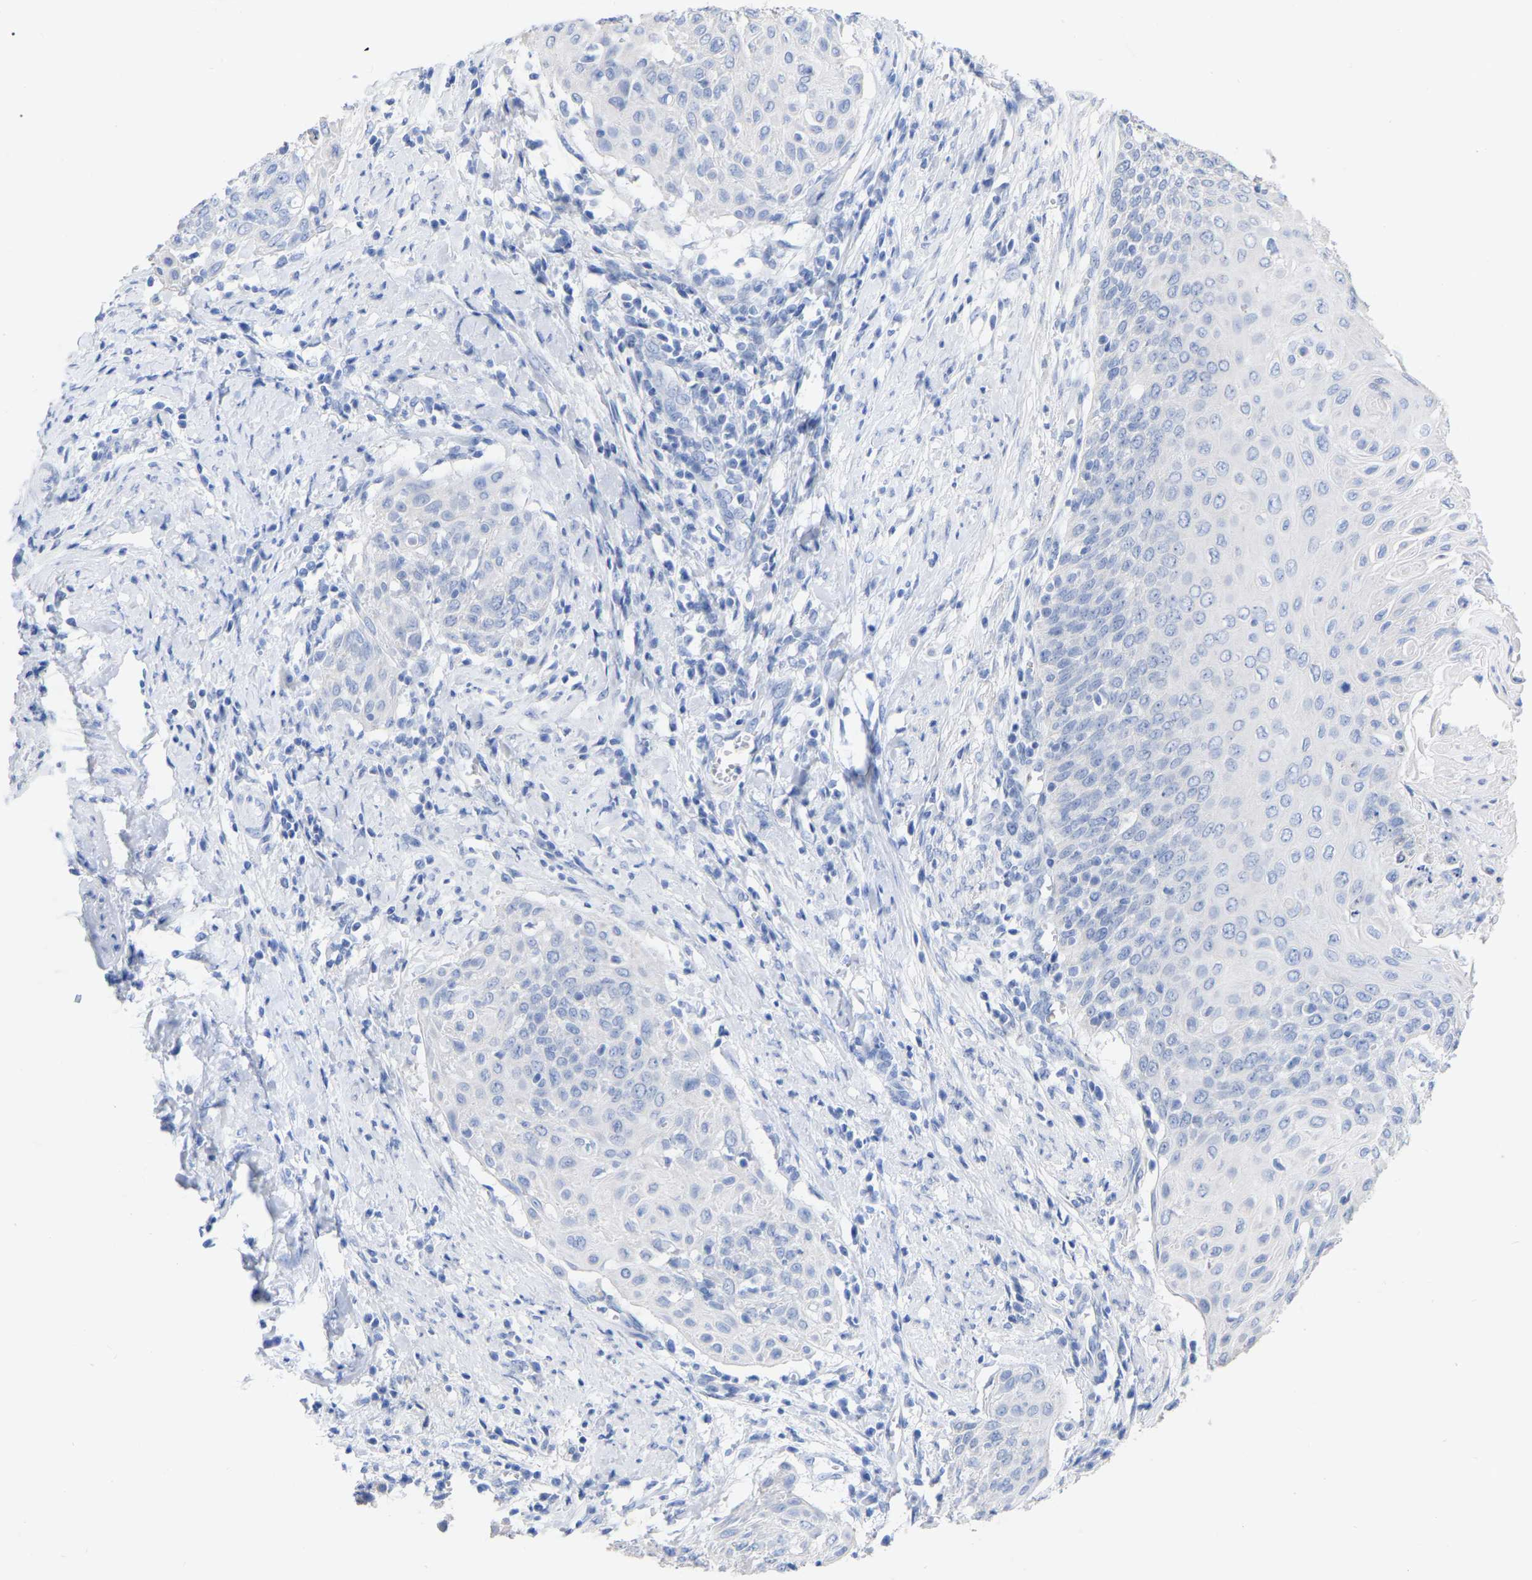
{"staining": {"intensity": "negative", "quantity": "none", "location": "none"}, "tissue": "cervical cancer", "cell_type": "Tumor cells", "image_type": "cancer", "snomed": [{"axis": "morphology", "description": "Squamous cell carcinoma, NOS"}, {"axis": "topography", "description": "Cervix"}], "caption": "High magnification brightfield microscopy of cervical squamous cell carcinoma stained with DAB (brown) and counterstained with hematoxylin (blue): tumor cells show no significant expression.", "gene": "ZNF629", "patient": {"sex": "female", "age": 39}}